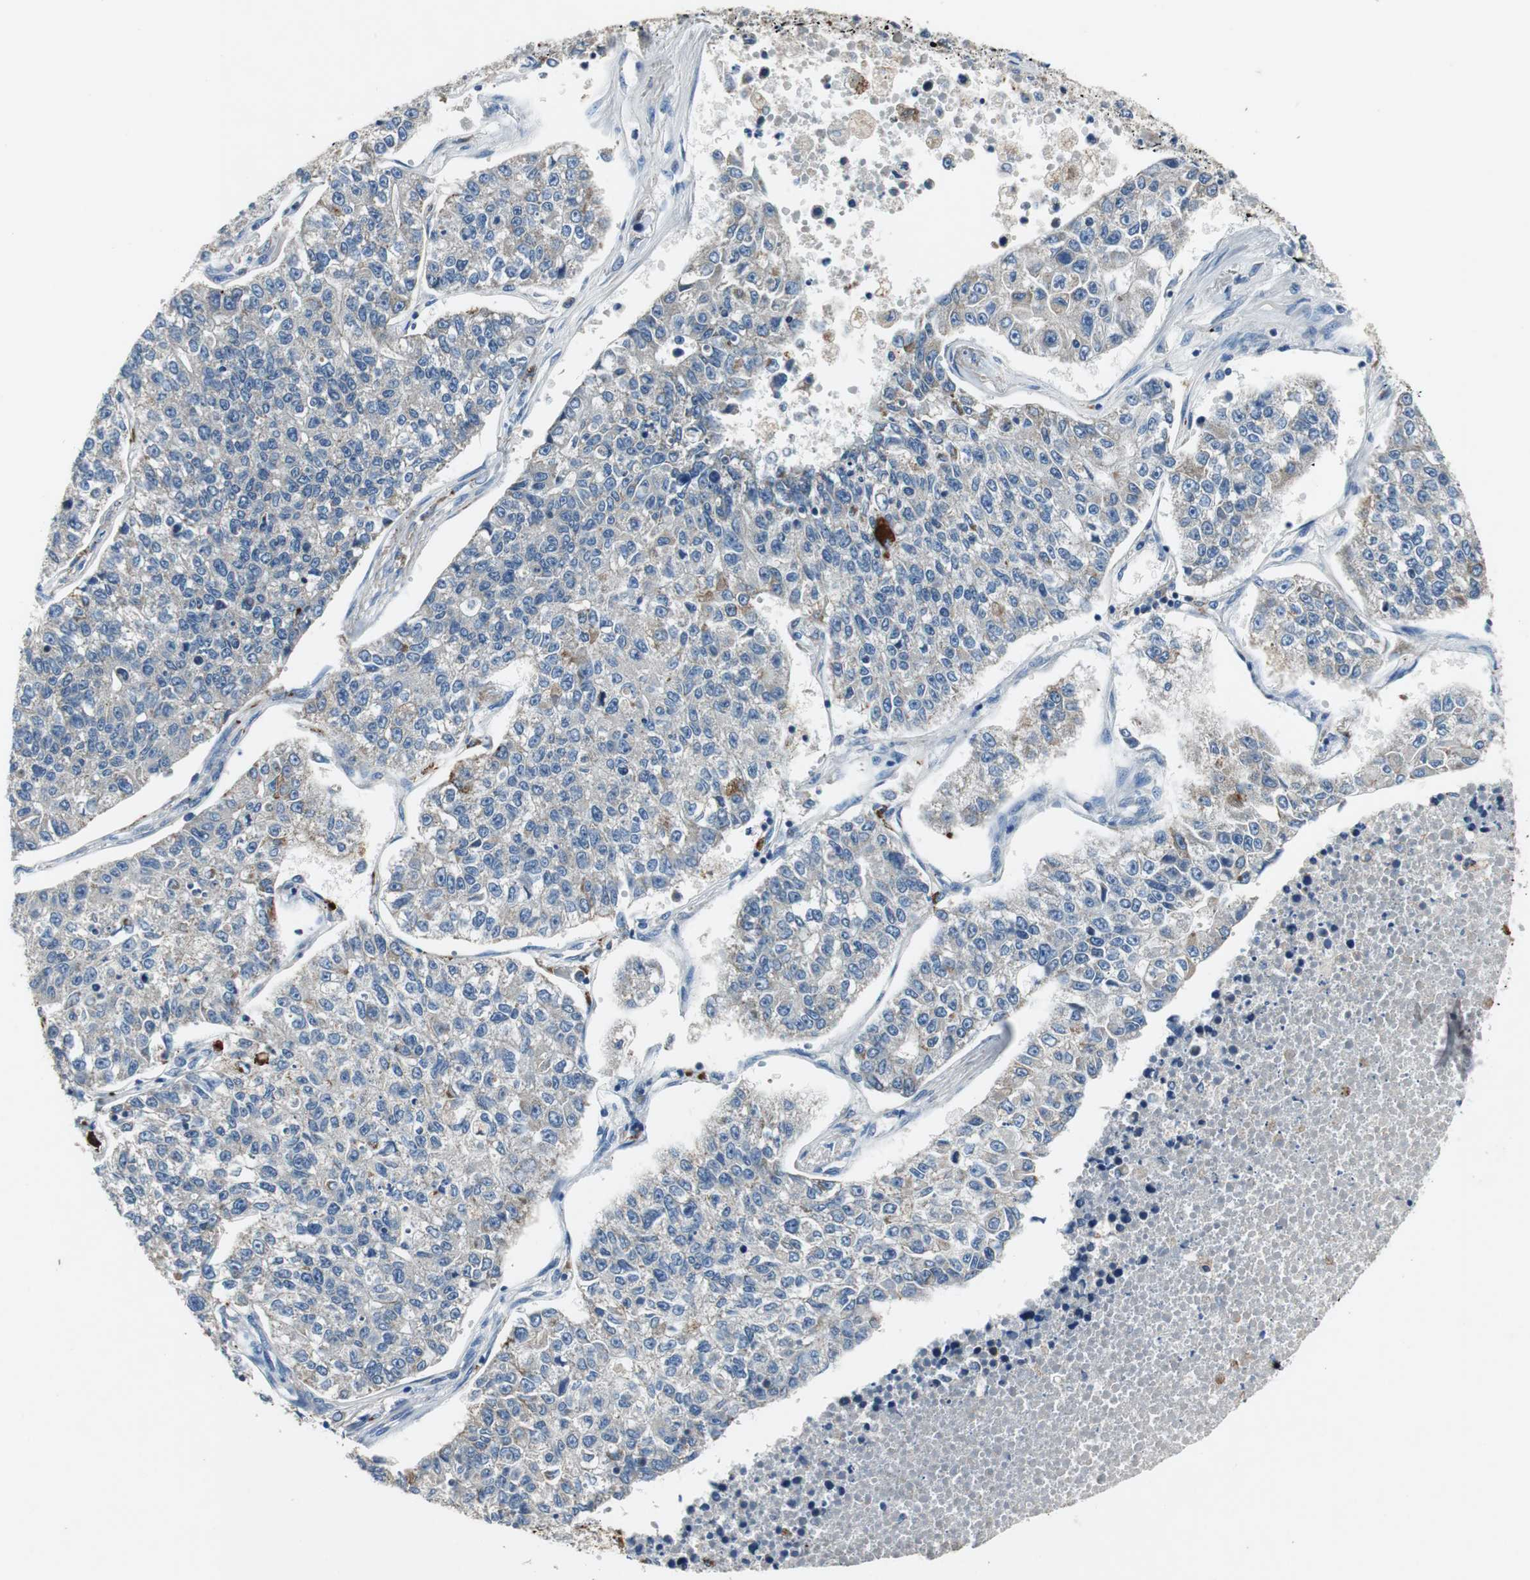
{"staining": {"intensity": "weak", "quantity": "25%-75%", "location": "cytoplasmic/membranous"}, "tissue": "lung cancer", "cell_type": "Tumor cells", "image_type": "cancer", "snomed": [{"axis": "morphology", "description": "Adenocarcinoma, NOS"}, {"axis": "topography", "description": "Lung"}], "caption": "Immunohistochemistry histopathology image of lung cancer stained for a protein (brown), which demonstrates low levels of weak cytoplasmic/membranous expression in about 25%-75% of tumor cells.", "gene": "NLGN1", "patient": {"sex": "male", "age": 49}}